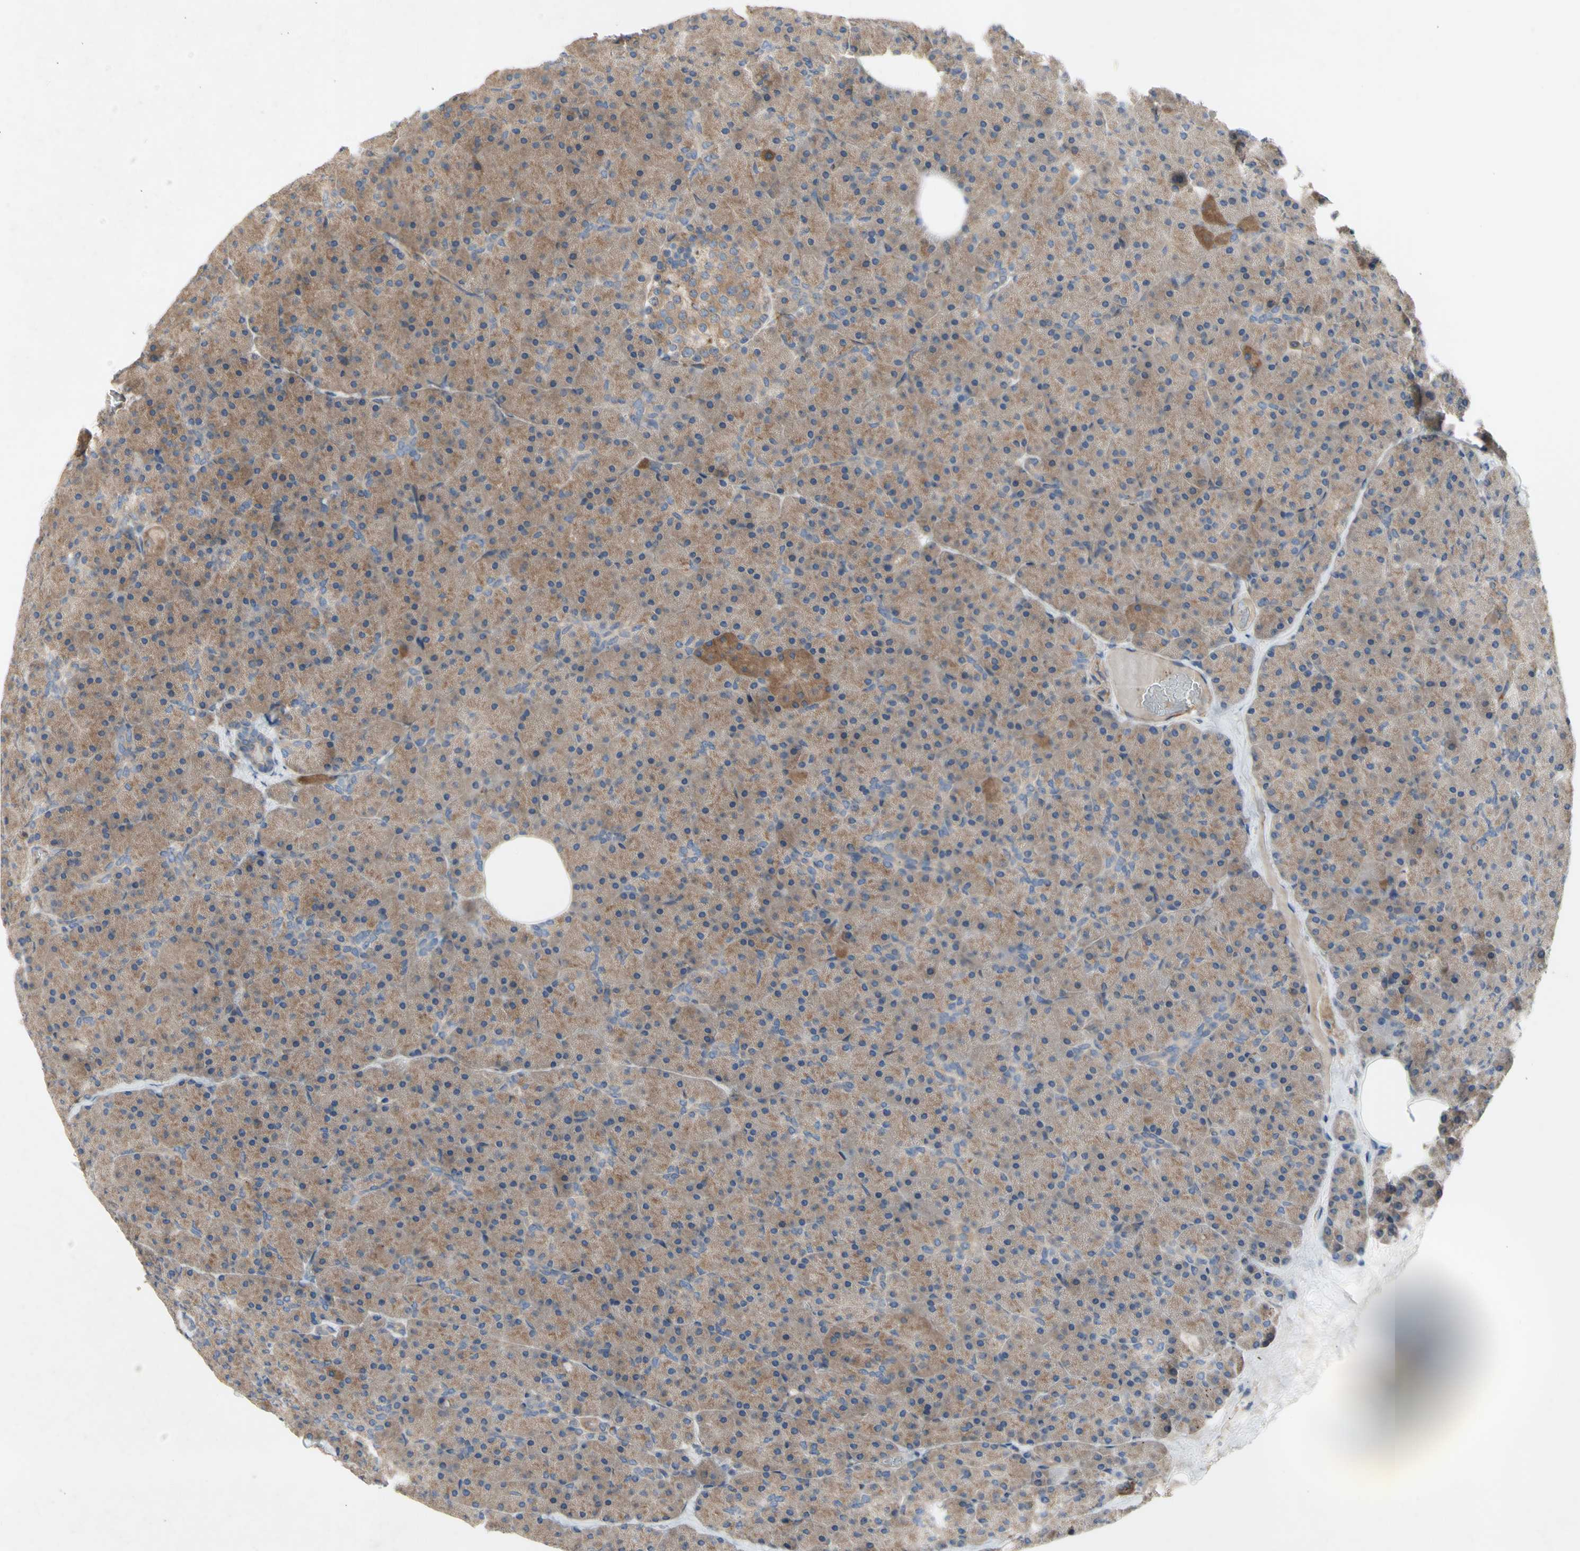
{"staining": {"intensity": "moderate", "quantity": ">75%", "location": "cytoplasmic/membranous"}, "tissue": "pancreas", "cell_type": "Exocrine glandular cells", "image_type": "normal", "snomed": [{"axis": "morphology", "description": "Normal tissue, NOS"}, {"axis": "topography", "description": "Pancreas"}], "caption": "This image displays immunohistochemistry (IHC) staining of unremarkable pancreas, with medium moderate cytoplasmic/membranous positivity in approximately >75% of exocrine glandular cells.", "gene": "KLC1", "patient": {"sex": "female", "age": 35}}